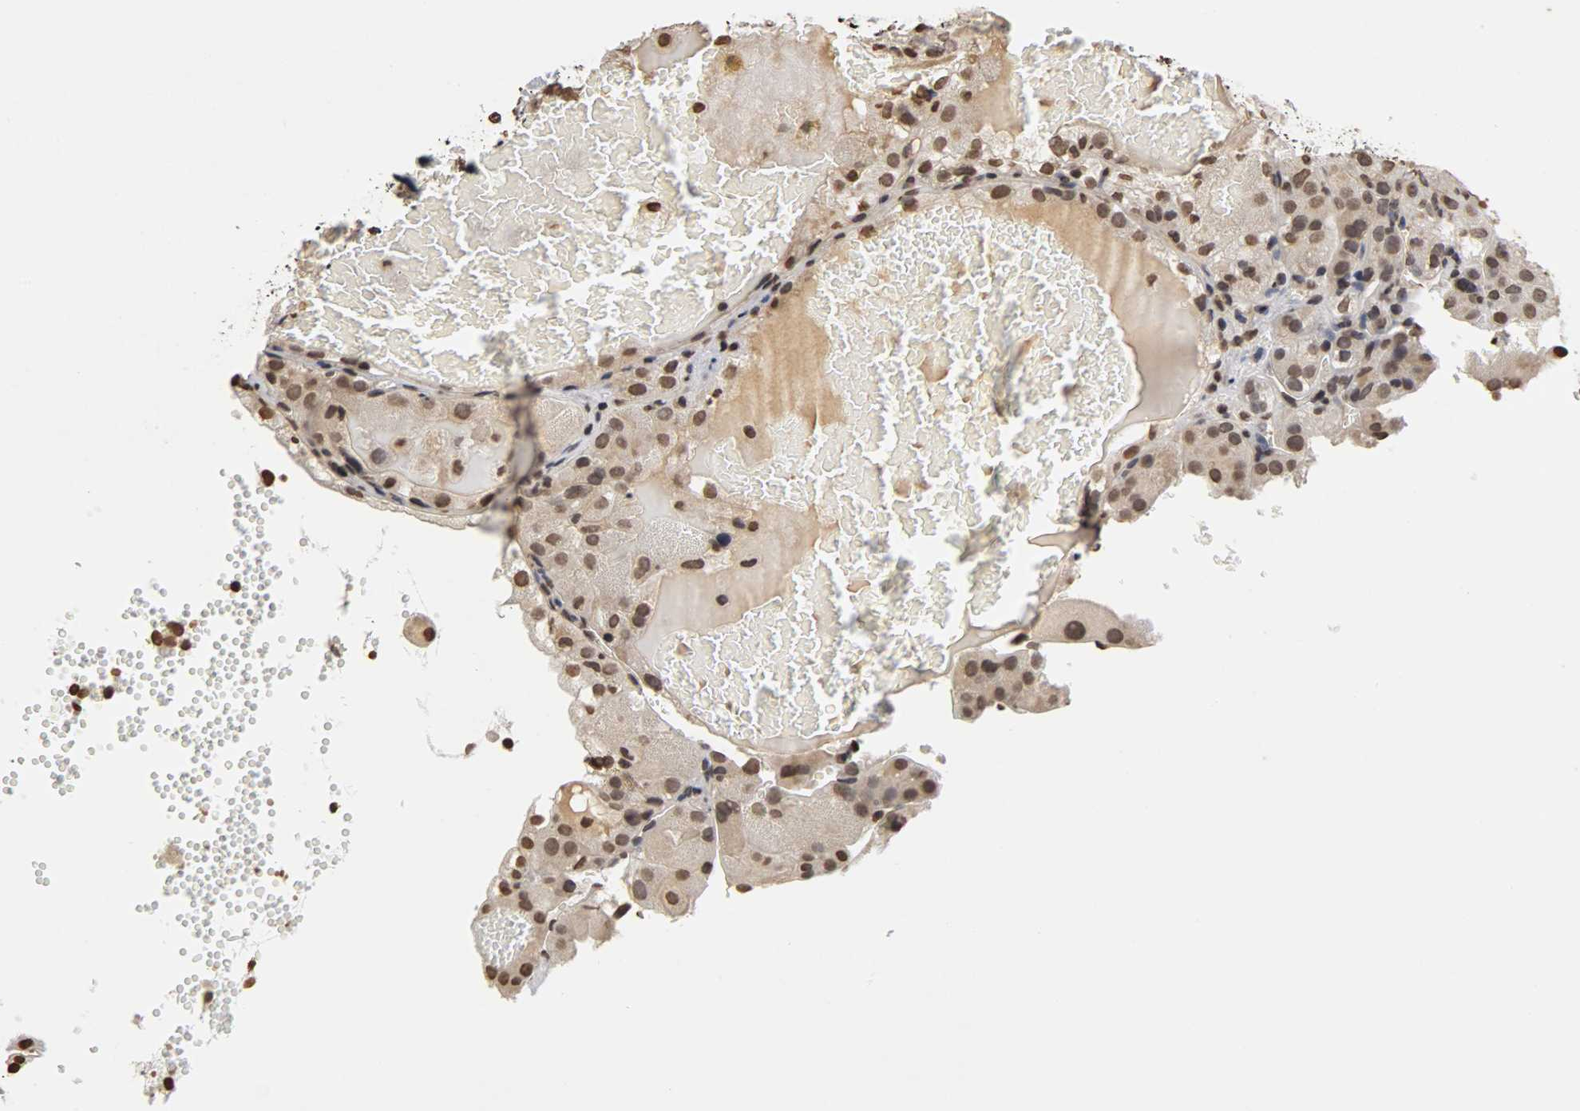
{"staining": {"intensity": "weak", "quantity": "25%-75%", "location": "nuclear"}, "tissue": "renal cancer", "cell_type": "Tumor cells", "image_type": "cancer", "snomed": [{"axis": "morphology", "description": "Normal tissue, NOS"}, {"axis": "morphology", "description": "Adenocarcinoma, NOS"}, {"axis": "topography", "description": "Kidney"}], "caption": "Tumor cells demonstrate low levels of weak nuclear positivity in approximately 25%-75% of cells in human adenocarcinoma (renal).", "gene": "ERCC2", "patient": {"sex": "male", "age": 61}}